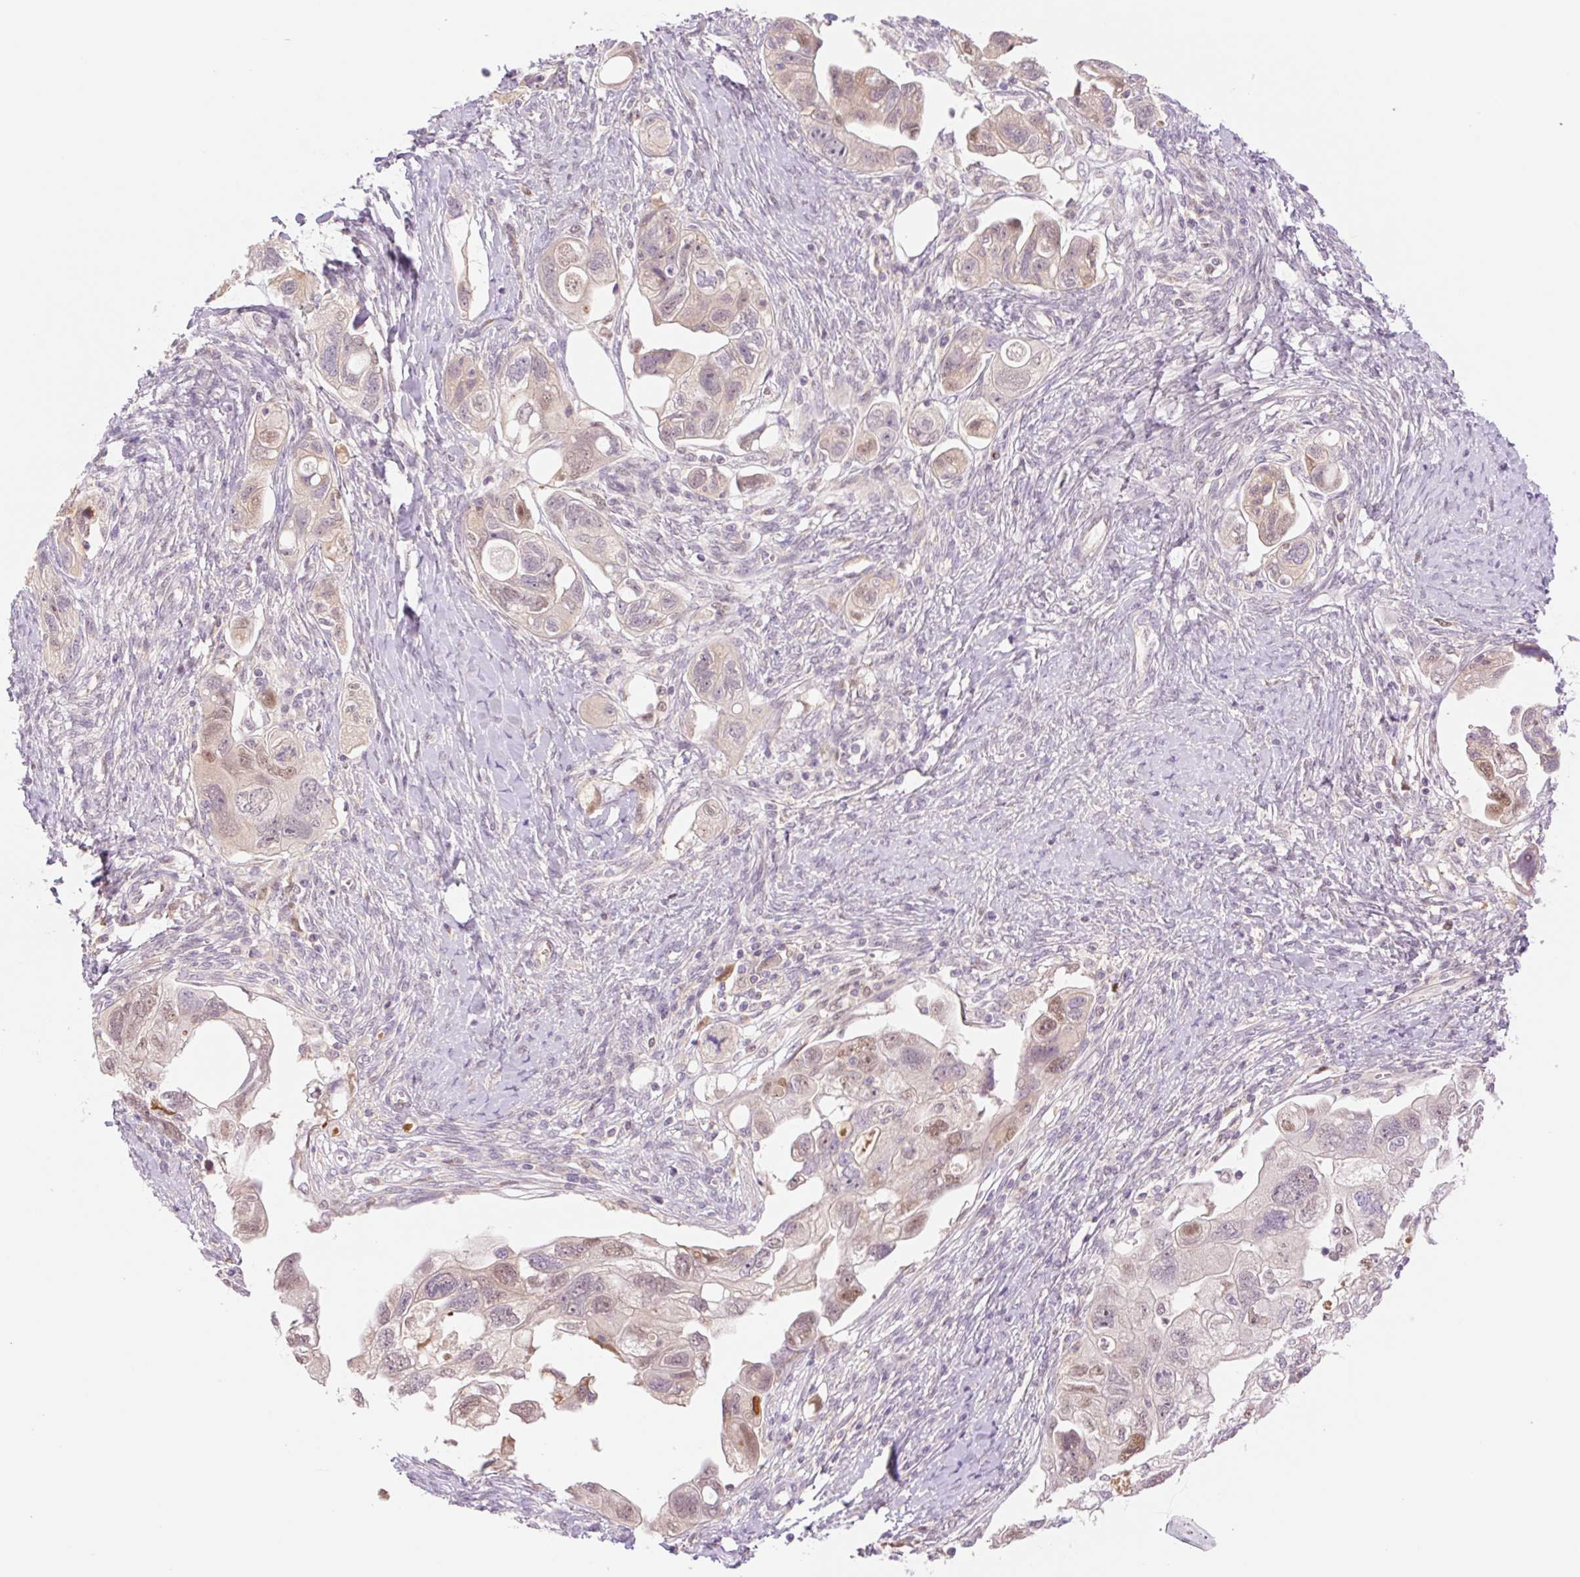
{"staining": {"intensity": "moderate", "quantity": "<25%", "location": "nuclear"}, "tissue": "ovarian cancer", "cell_type": "Tumor cells", "image_type": "cancer", "snomed": [{"axis": "morphology", "description": "Carcinoma, NOS"}, {"axis": "morphology", "description": "Cystadenocarcinoma, serous, NOS"}, {"axis": "topography", "description": "Ovary"}], "caption": "Moderate nuclear protein staining is seen in about <25% of tumor cells in ovarian serous cystadenocarcinoma.", "gene": "HEBP1", "patient": {"sex": "female", "age": 69}}